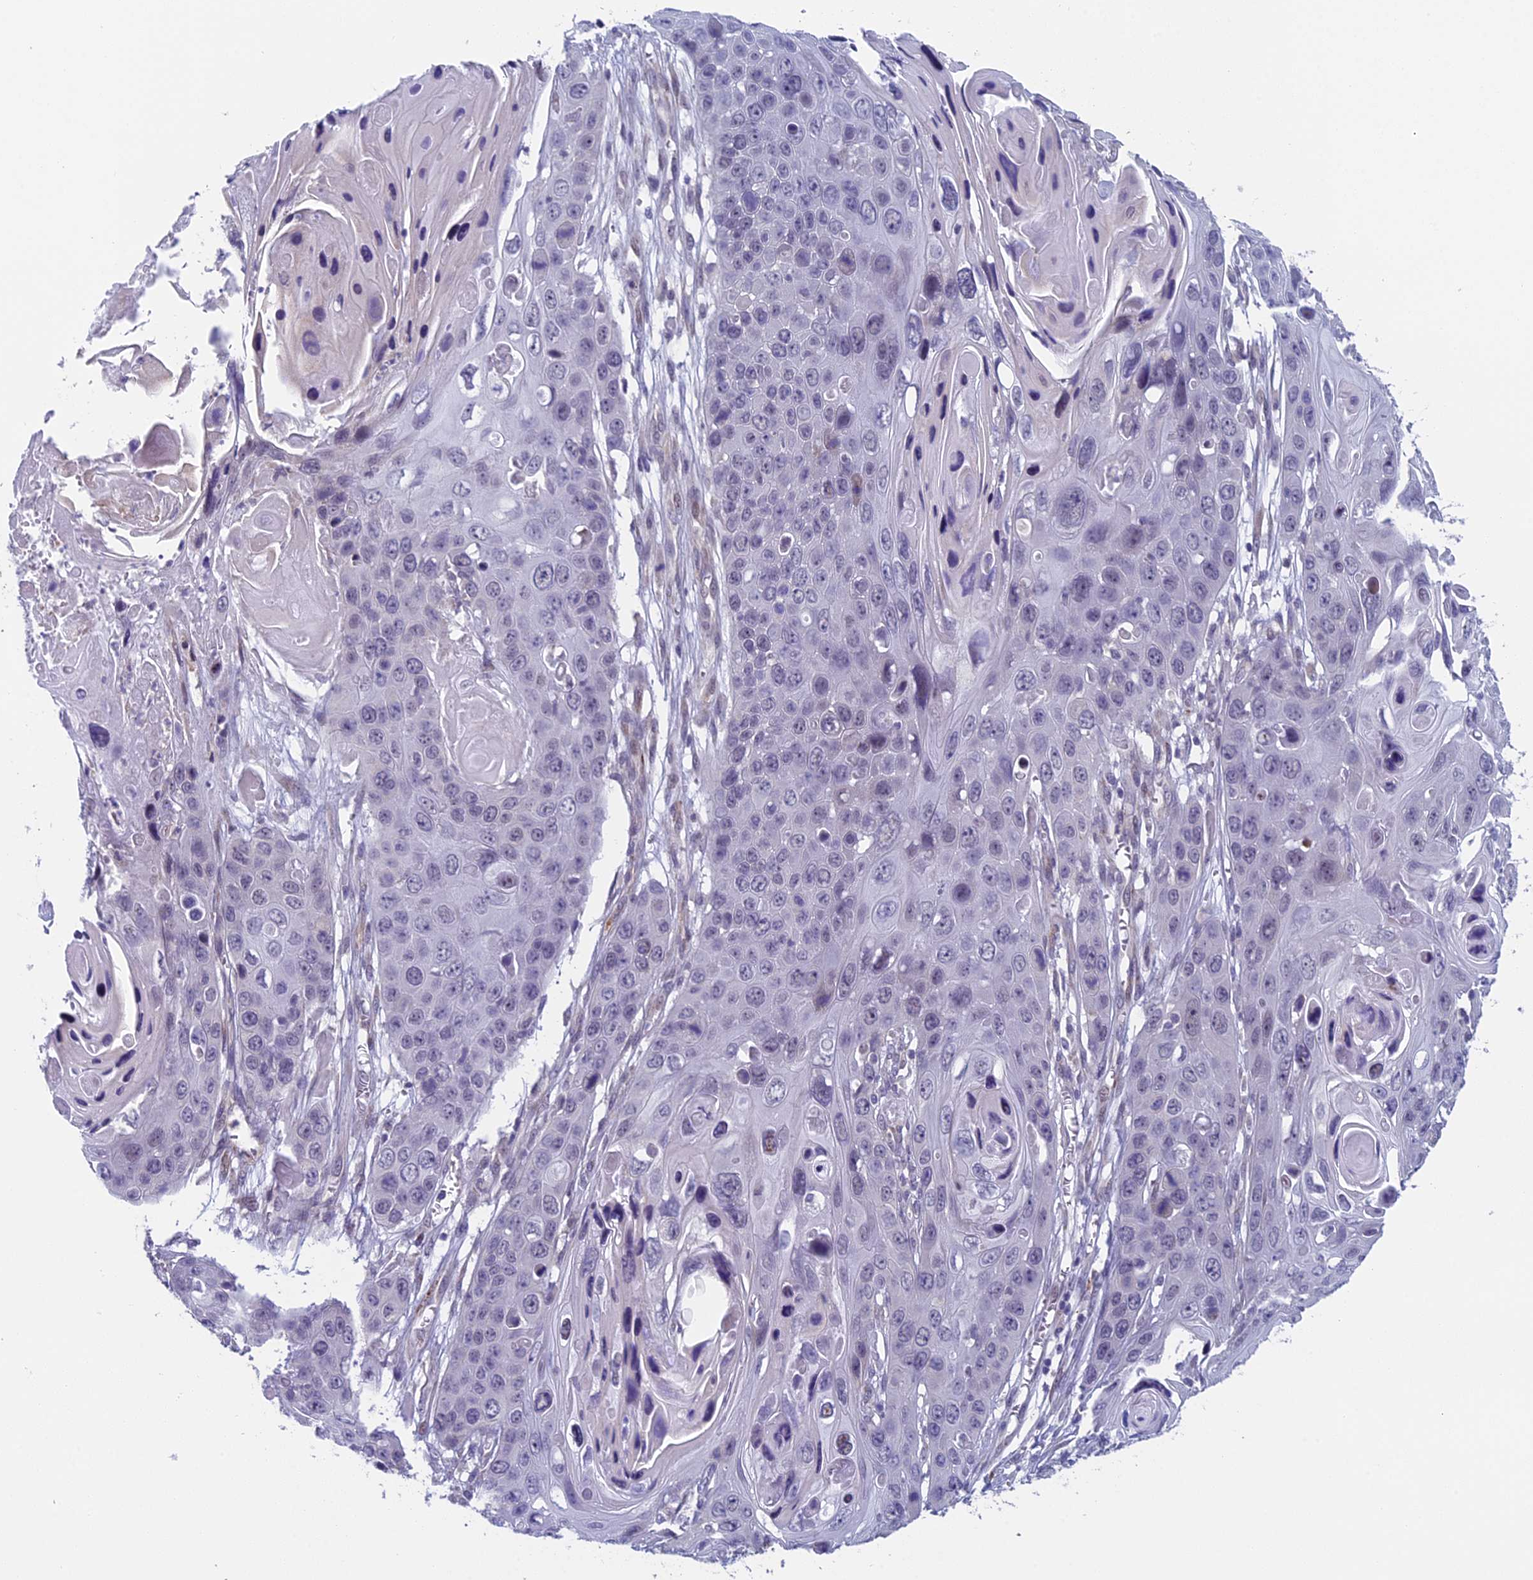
{"staining": {"intensity": "negative", "quantity": "none", "location": "none"}, "tissue": "skin cancer", "cell_type": "Tumor cells", "image_type": "cancer", "snomed": [{"axis": "morphology", "description": "Squamous cell carcinoma, NOS"}, {"axis": "topography", "description": "Skin"}], "caption": "Immunohistochemistry (IHC) of skin cancer displays no positivity in tumor cells.", "gene": "CNEP1R1", "patient": {"sex": "male", "age": 55}}